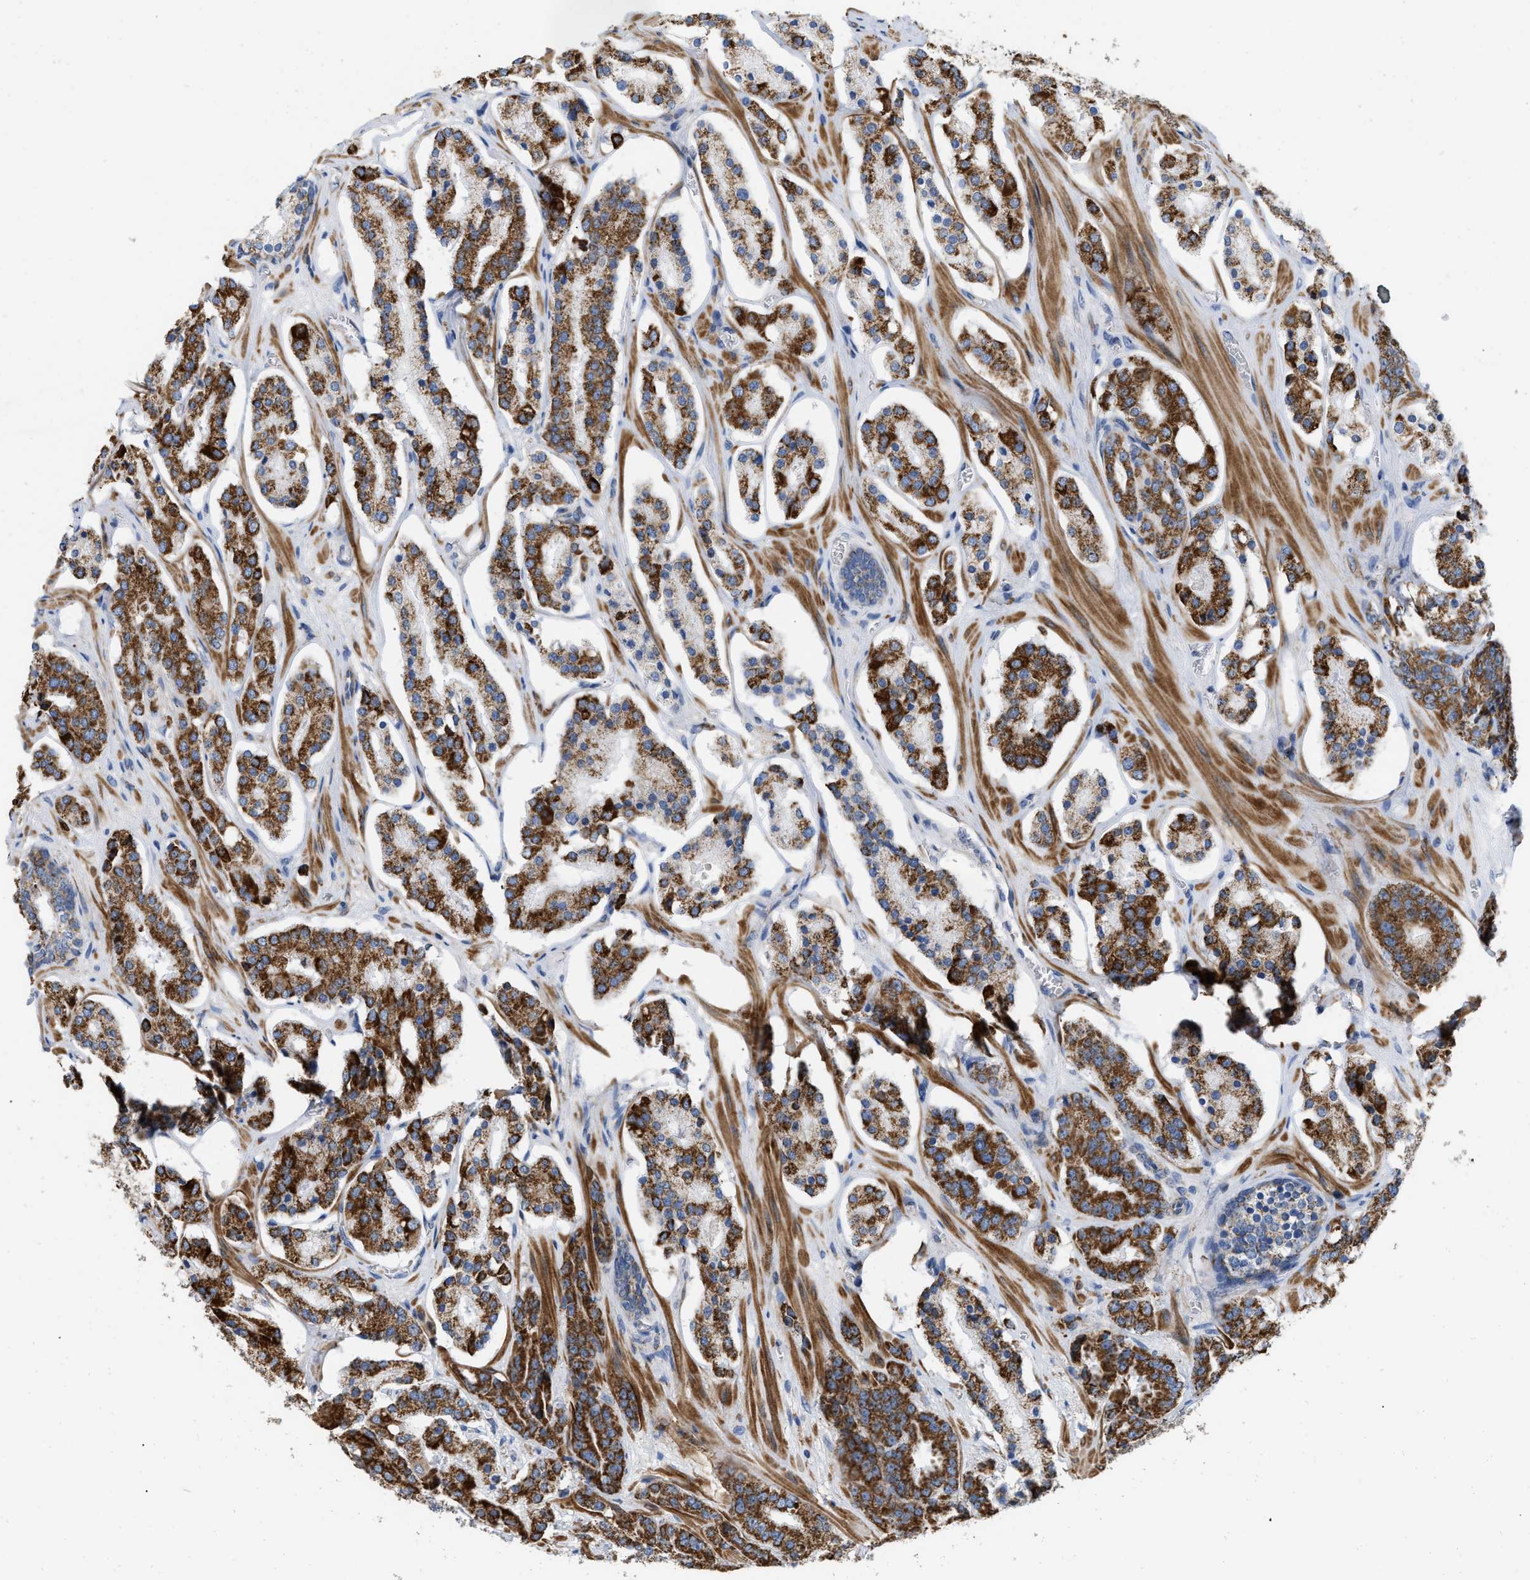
{"staining": {"intensity": "strong", "quantity": ">75%", "location": "cytoplasmic/membranous"}, "tissue": "prostate cancer", "cell_type": "Tumor cells", "image_type": "cancer", "snomed": [{"axis": "morphology", "description": "Adenocarcinoma, High grade"}, {"axis": "topography", "description": "Prostate"}], "caption": "Prostate cancer stained with DAB immunohistochemistry shows high levels of strong cytoplasmic/membranous positivity in about >75% of tumor cells.", "gene": "GRB10", "patient": {"sex": "male", "age": 60}}